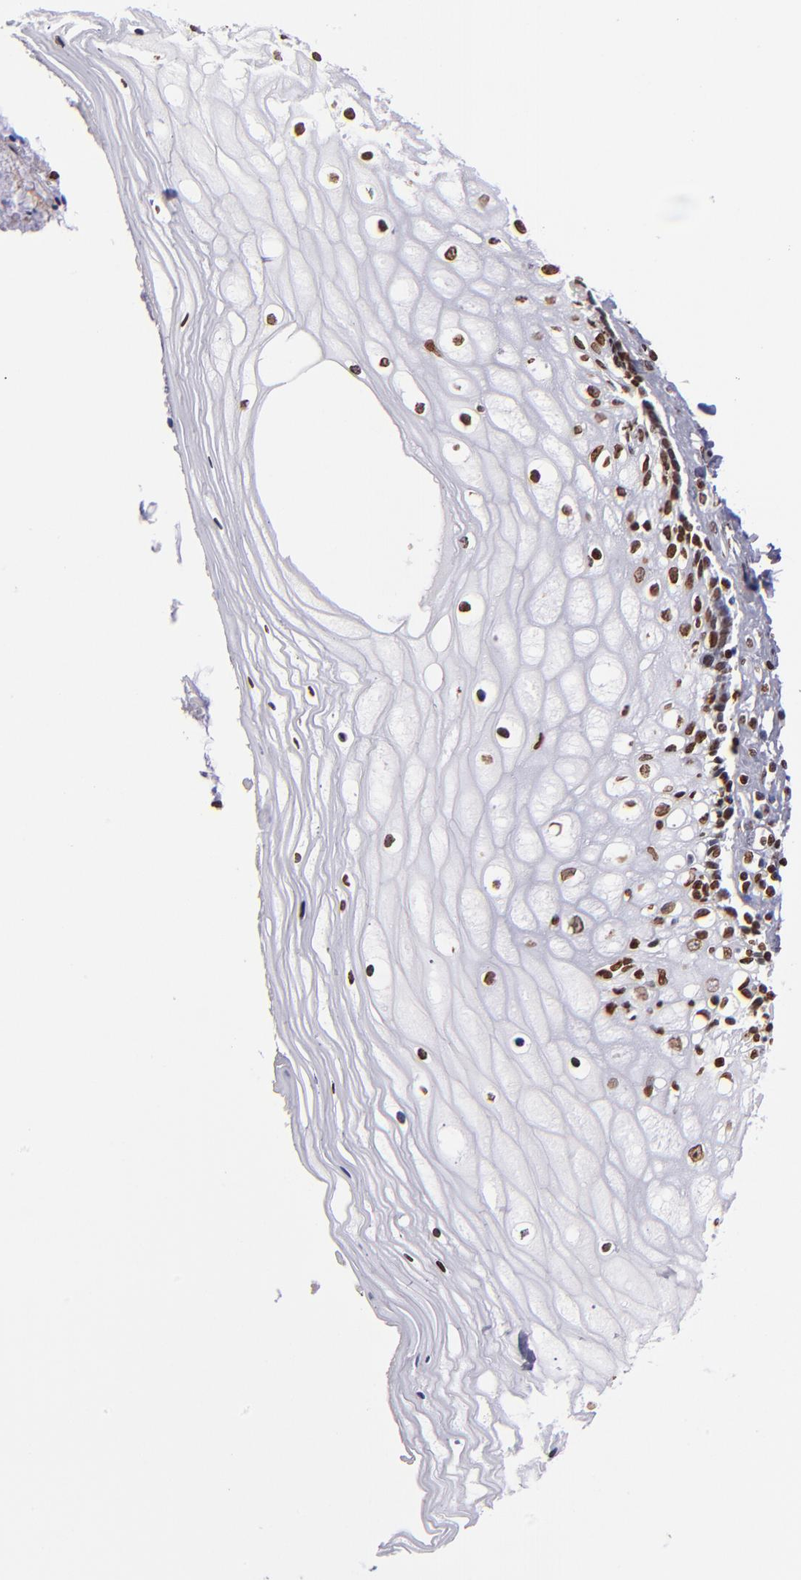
{"staining": {"intensity": "strong", "quantity": ">75%", "location": "nuclear"}, "tissue": "vagina", "cell_type": "Squamous epithelial cells", "image_type": "normal", "snomed": [{"axis": "morphology", "description": "Normal tissue, NOS"}, {"axis": "topography", "description": "Vagina"}], "caption": "Brown immunohistochemical staining in benign vagina exhibits strong nuclear staining in approximately >75% of squamous epithelial cells. The staining was performed using DAB (3,3'-diaminobenzidine) to visualize the protein expression in brown, while the nuclei were stained in blue with hematoxylin (Magnification: 20x).", "gene": "CDKL5", "patient": {"sex": "female", "age": 46}}